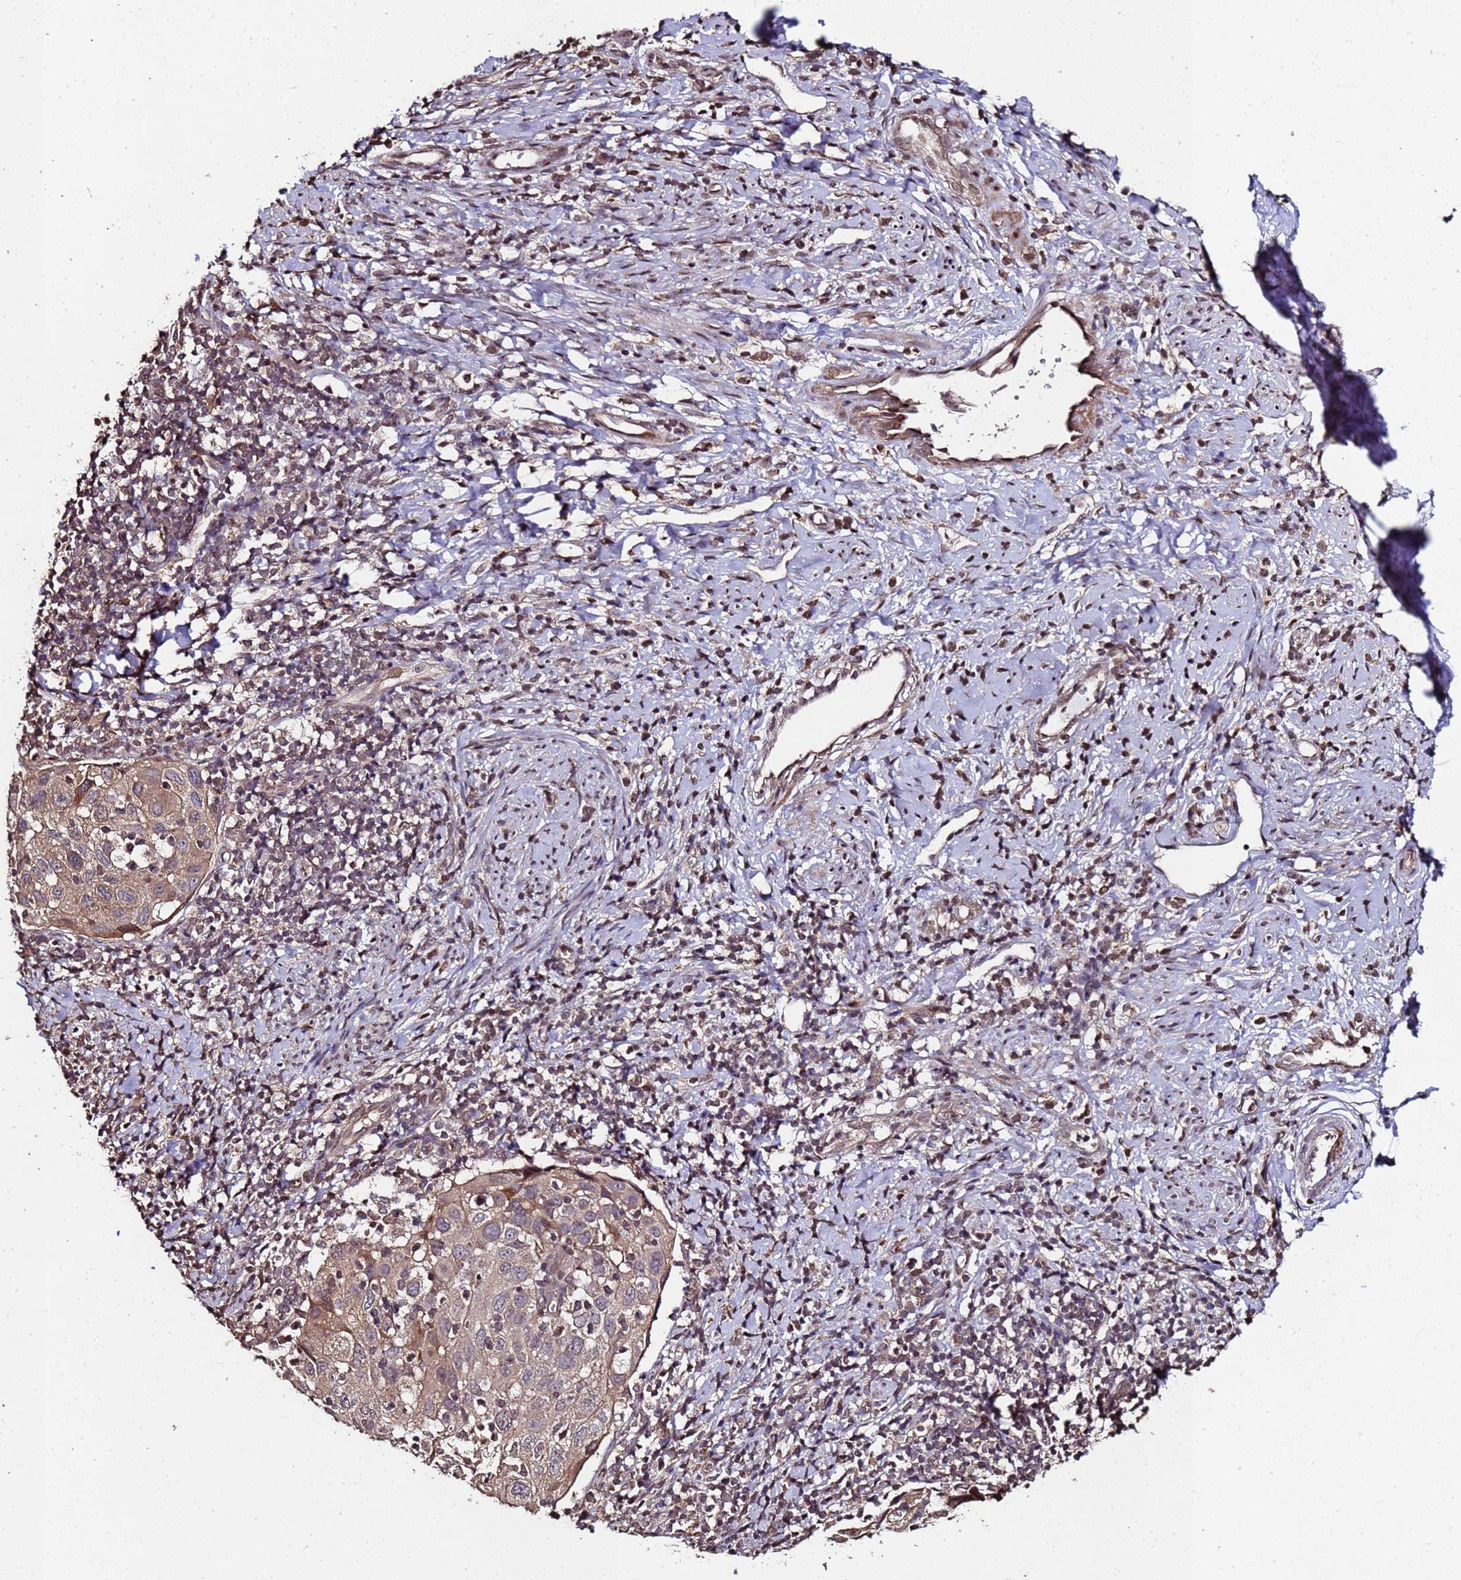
{"staining": {"intensity": "weak", "quantity": ">75%", "location": "cytoplasmic/membranous"}, "tissue": "cervical cancer", "cell_type": "Tumor cells", "image_type": "cancer", "snomed": [{"axis": "morphology", "description": "Squamous cell carcinoma, NOS"}, {"axis": "topography", "description": "Cervix"}], "caption": "The immunohistochemical stain labels weak cytoplasmic/membranous staining in tumor cells of cervical cancer (squamous cell carcinoma) tissue.", "gene": "PRODH", "patient": {"sex": "female", "age": 70}}